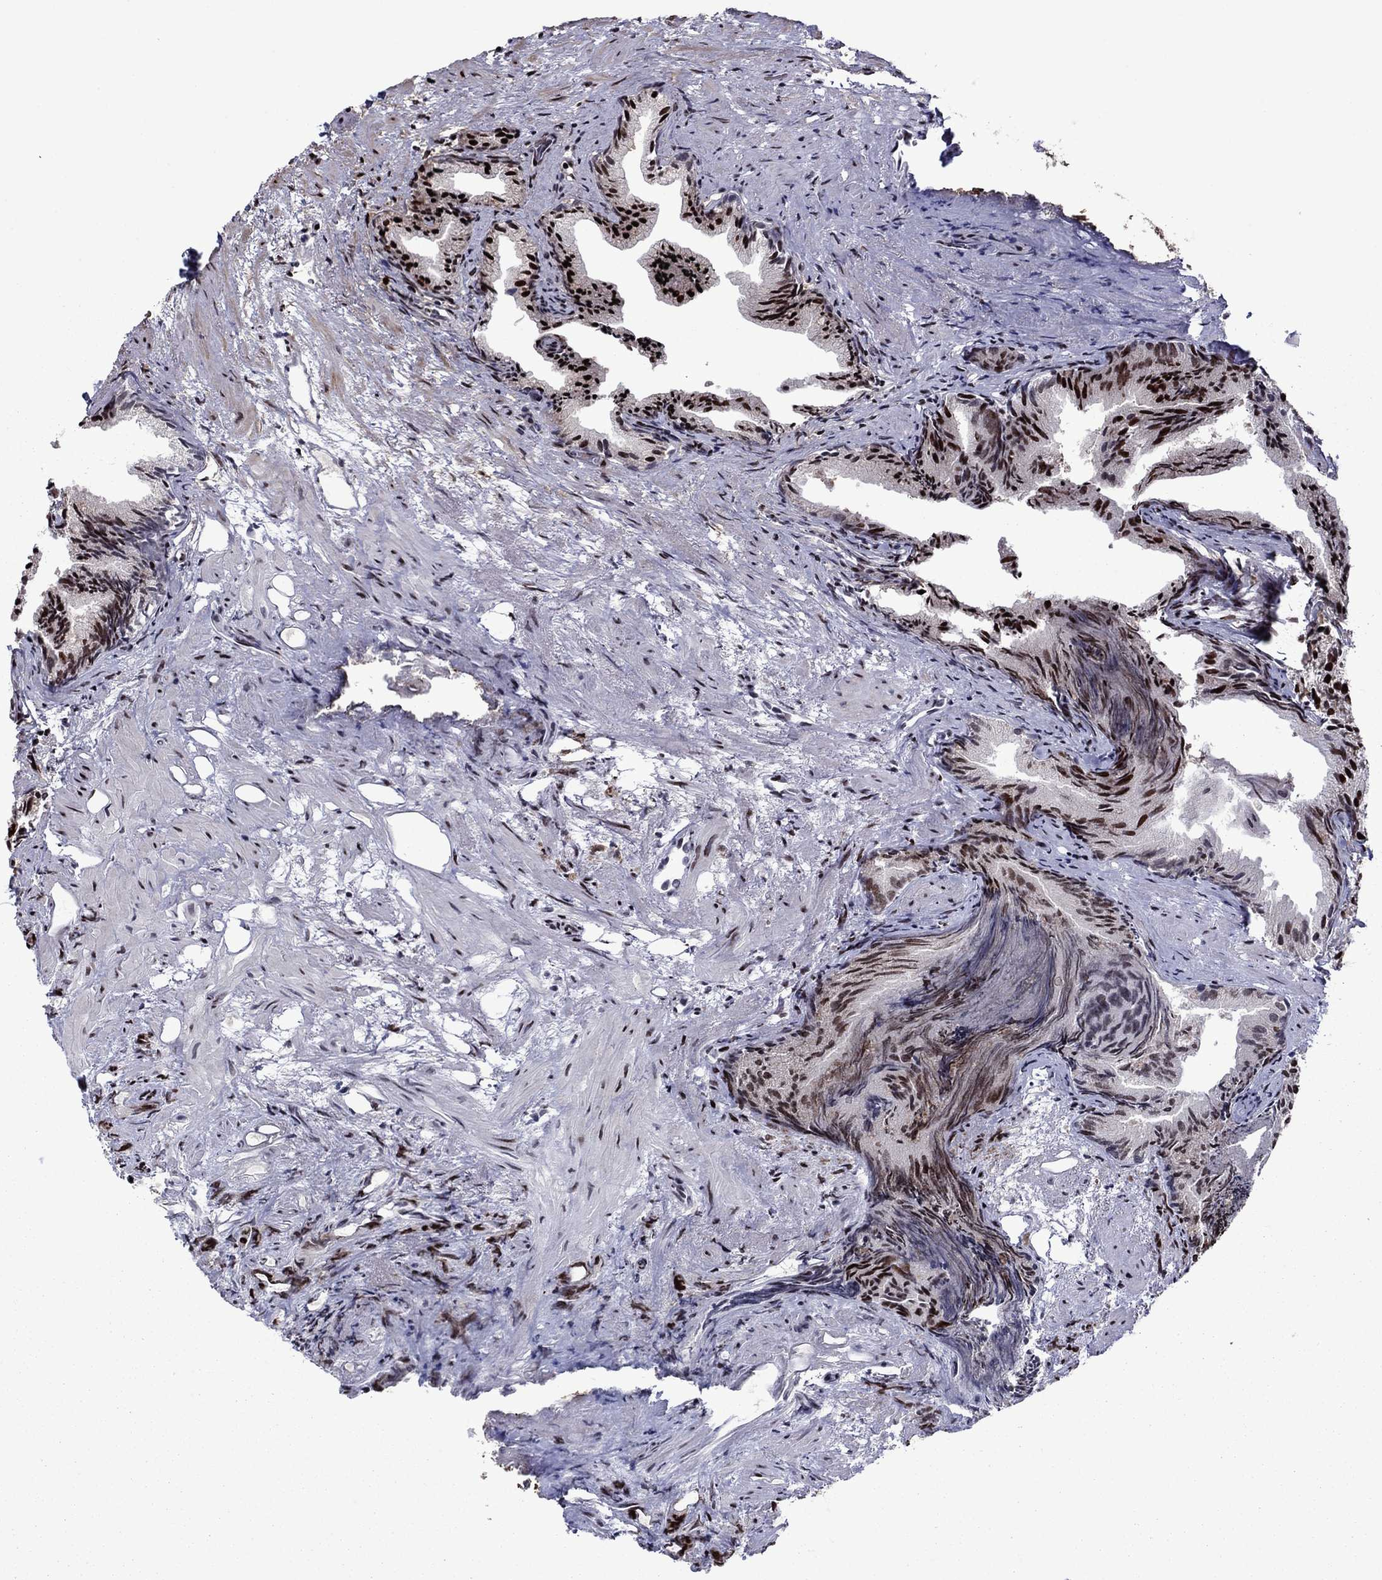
{"staining": {"intensity": "moderate", "quantity": "25%-75%", "location": "nuclear"}, "tissue": "prostate cancer", "cell_type": "Tumor cells", "image_type": "cancer", "snomed": [{"axis": "morphology", "description": "Adenocarcinoma, High grade"}, {"axis": "topography", "description": "Prostate"}], "caption": "High-grade adenocarcinoma (prostate) was stained to show a protein in brown. There is medium levels of moderate nuclear expression in about 25%-75% of tumor cells. The staining is performed using DAB brown chromogen to label protein expression. The nuclei are counter-stained blue using hematoxylin.", "gene": "LIMK1", "patient": {"sex": "male", "age": 90}}